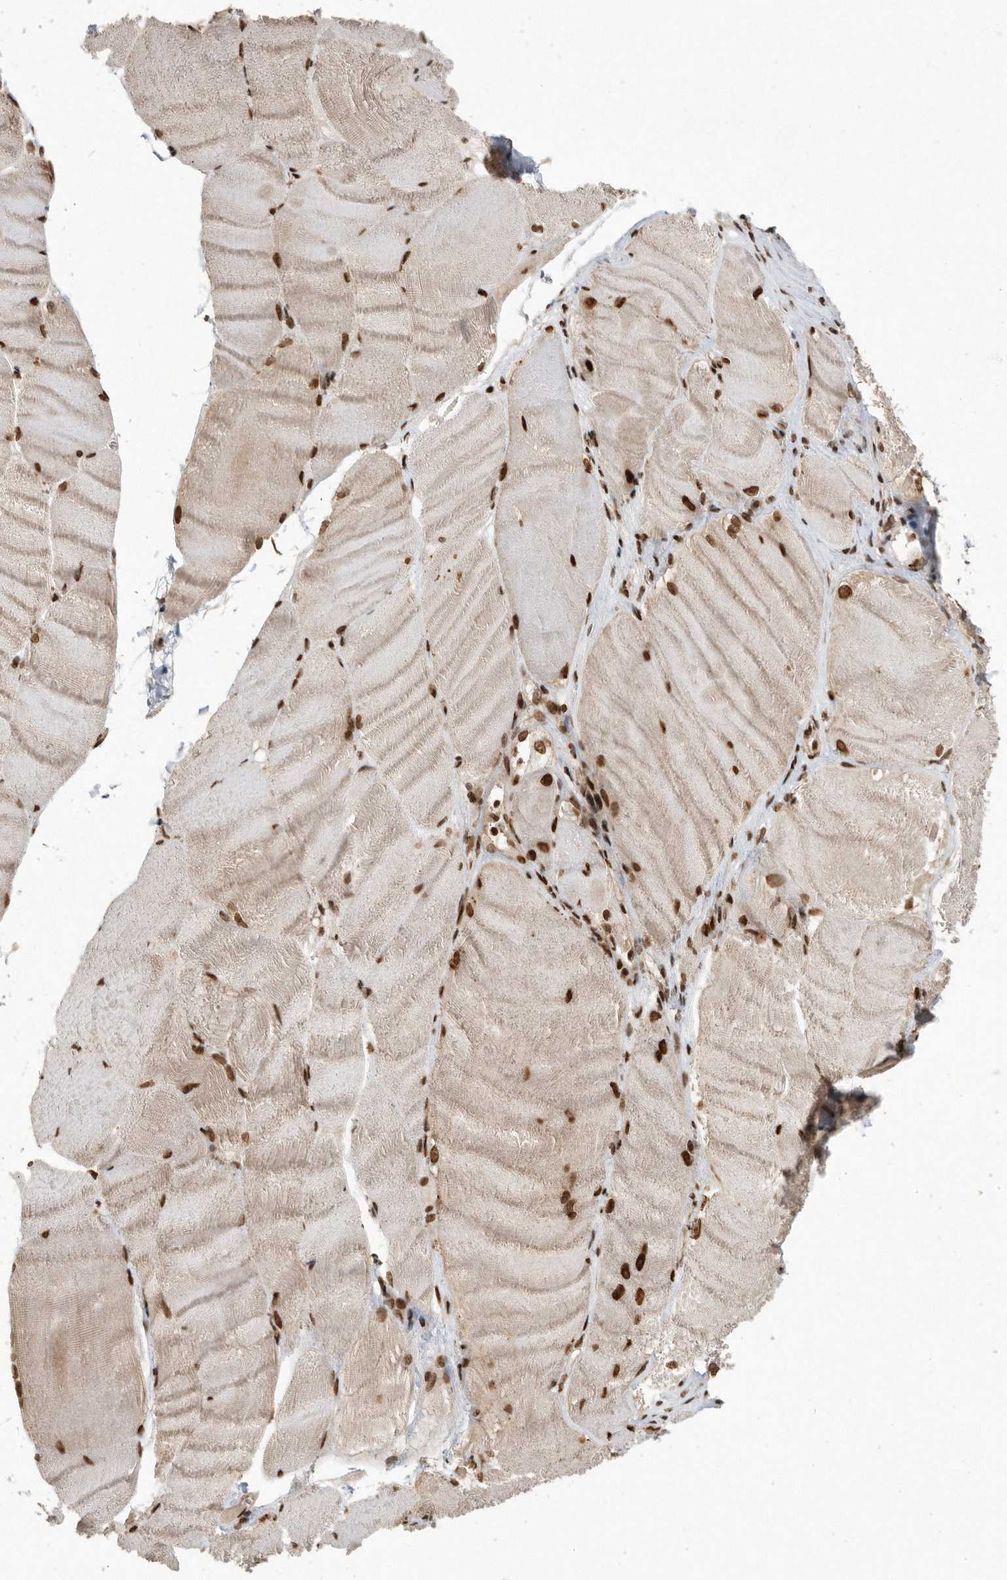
{"staining": {"intensity": "strong", "quantity": ">75%", "location": "cytoplasmic/membranous,nuclear"}, "tissue": "skeletal muscle", "cell_type": "Myocytes", "image_type": "normal", "snomed": [{"axis": "morphology", "description": "Normal tissue, NOS"}, {"axis": "morphology", "description": "Basal cell carcinoma"}, {"axis": "topography", "description": "Skeletal muscle"}], "caption": "Immunohistochemical staining of unremarkable skeletal muscle exhibits high levels of strong cytoplasmic/membranous,nuclear positivity in about >75% of myocytes. The protein is stained brown, and the nuclei are stained in blue (DAB (3,3'-diaminobenzidine) IHC with brightfield microscopy, high magnification).", "gene": "TDRD3", "patient": {"sex": "female", "age": 64}}